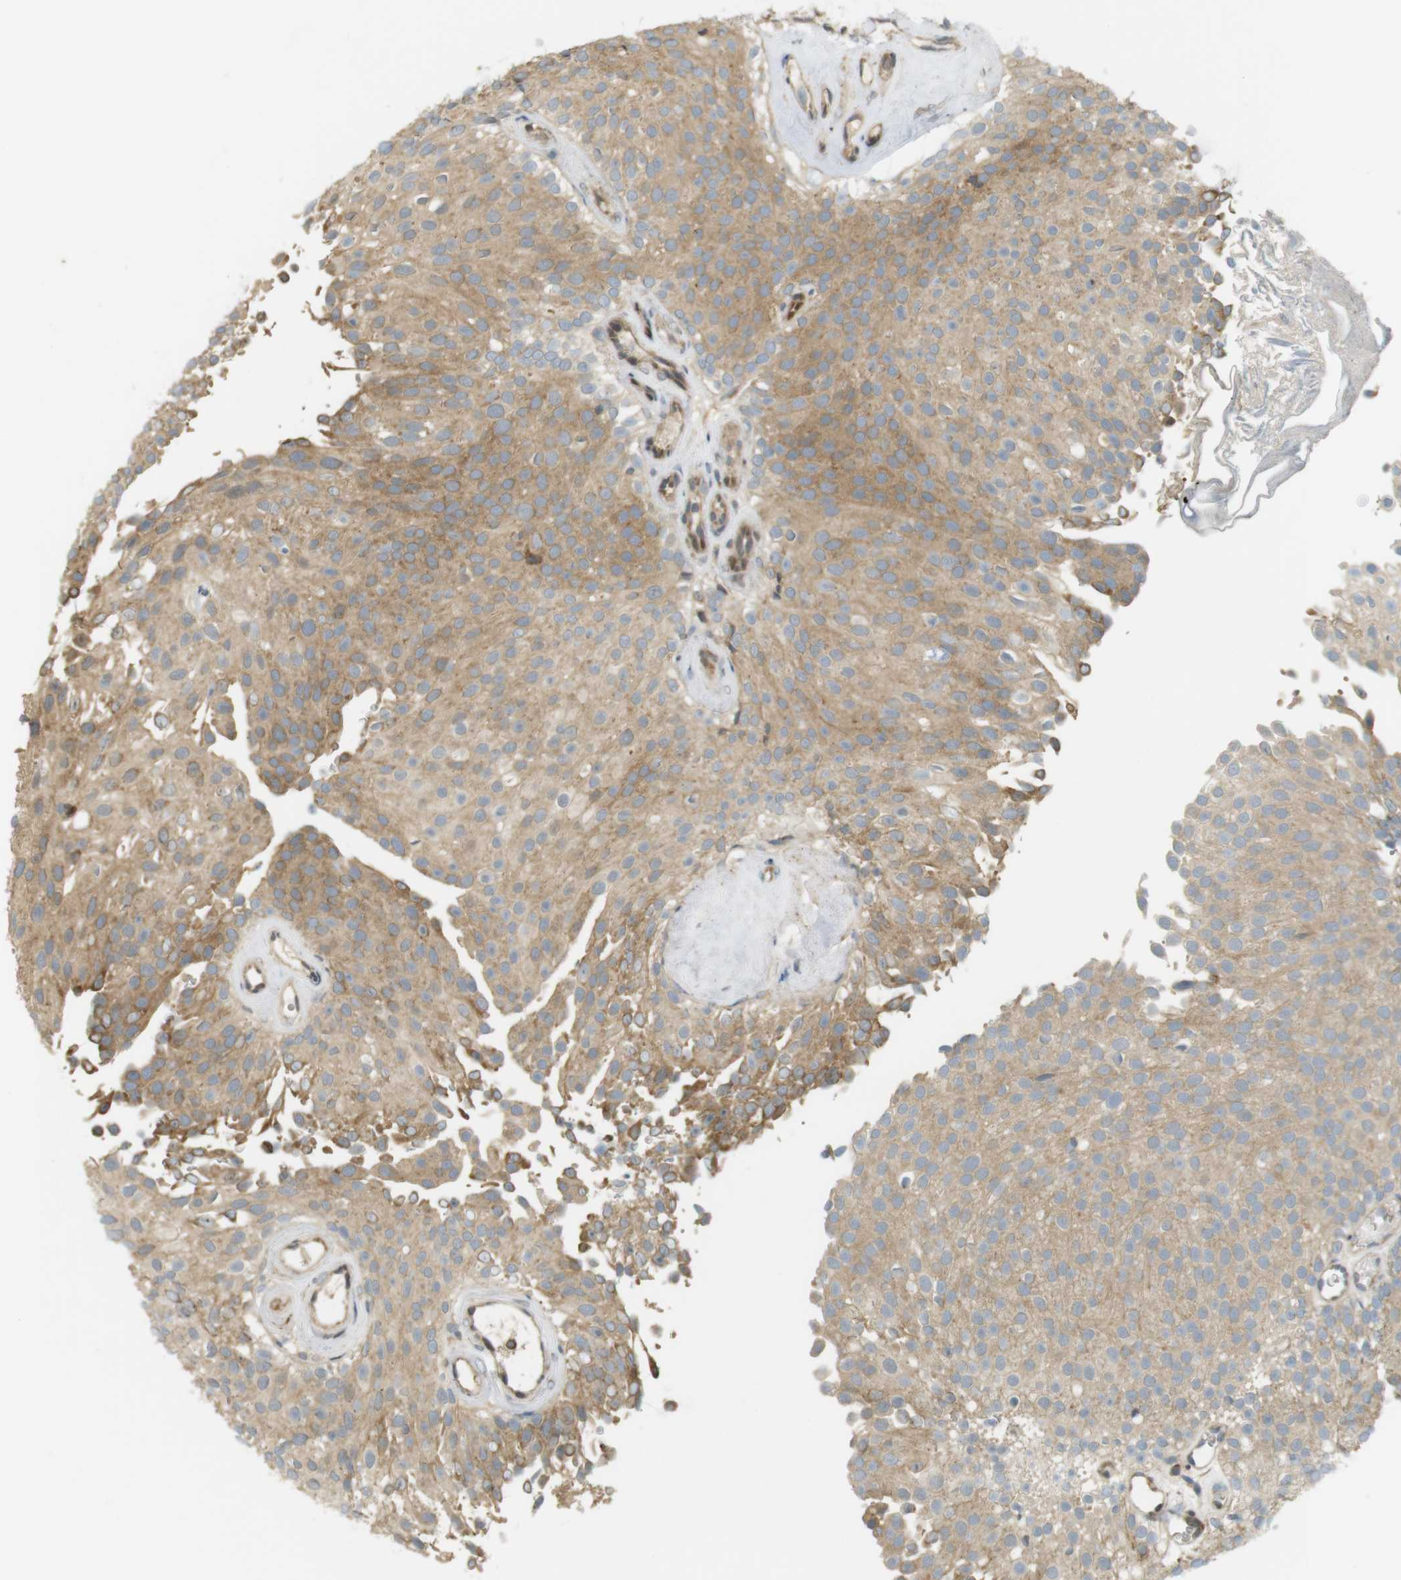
{"staining": {"intensity": "moderate", "quantity": ">75%", "location": "cytoplasmic/membranous"}, "tissue": "urothelial cancer", "cell_type": "Tumor cells", "image_type": "cancer", "snomed": [{"axis": "morphology", "description": "Urothelial carcinoma, Low grade"}, {"axis": "topography", "description": "Urinary bladder"}], "caption": "Protein staining of urothelial cancer tissue demonstrates moderate cytoplasmic/membranous staining in approximately >75% of tumor cells. (DAB = brown stain, brightfield microscopy at high magnification).", "gene": "CLRN3", "patient": {"sex": "male", "age": 78}}